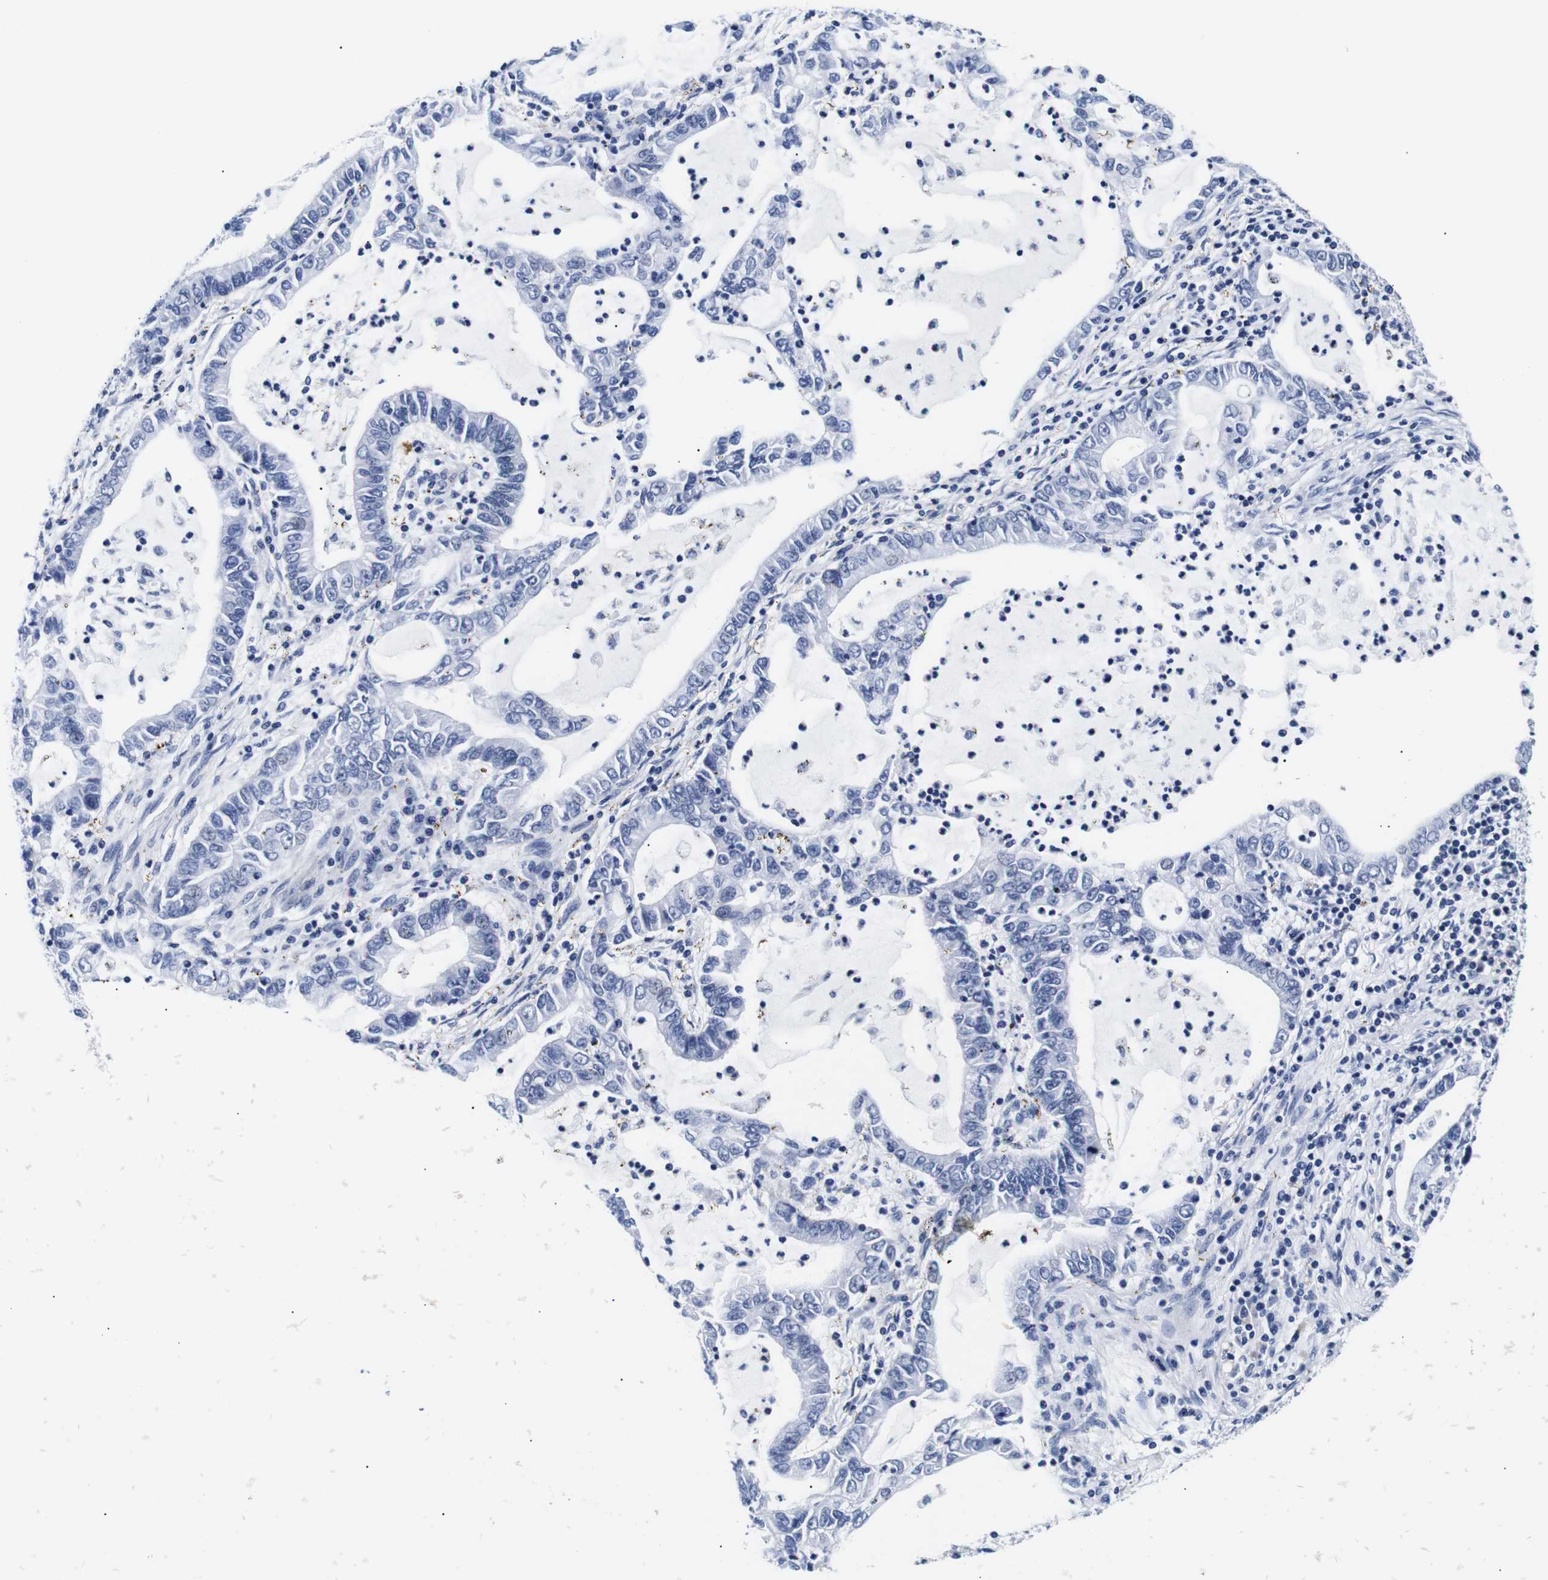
{"staining": {"intensity": "negative", "quantity": "none", "location": "none"}, "tissue": "lung cancer", "cell_type": "Tumor cells", "image_type": "cancer", "snomed": [{"axis": "morphology", "description": "Adenocarcinoma, NOS"}, {"axis": "topography", "description": "Lung"}], "caption": "IHC image of neoplastic tissue: lung cancer stained with DAB exhibits no significant protein staining in tumor cells.", "gene": "GAP43", "patient": {"sex": "female", "age": 51}}